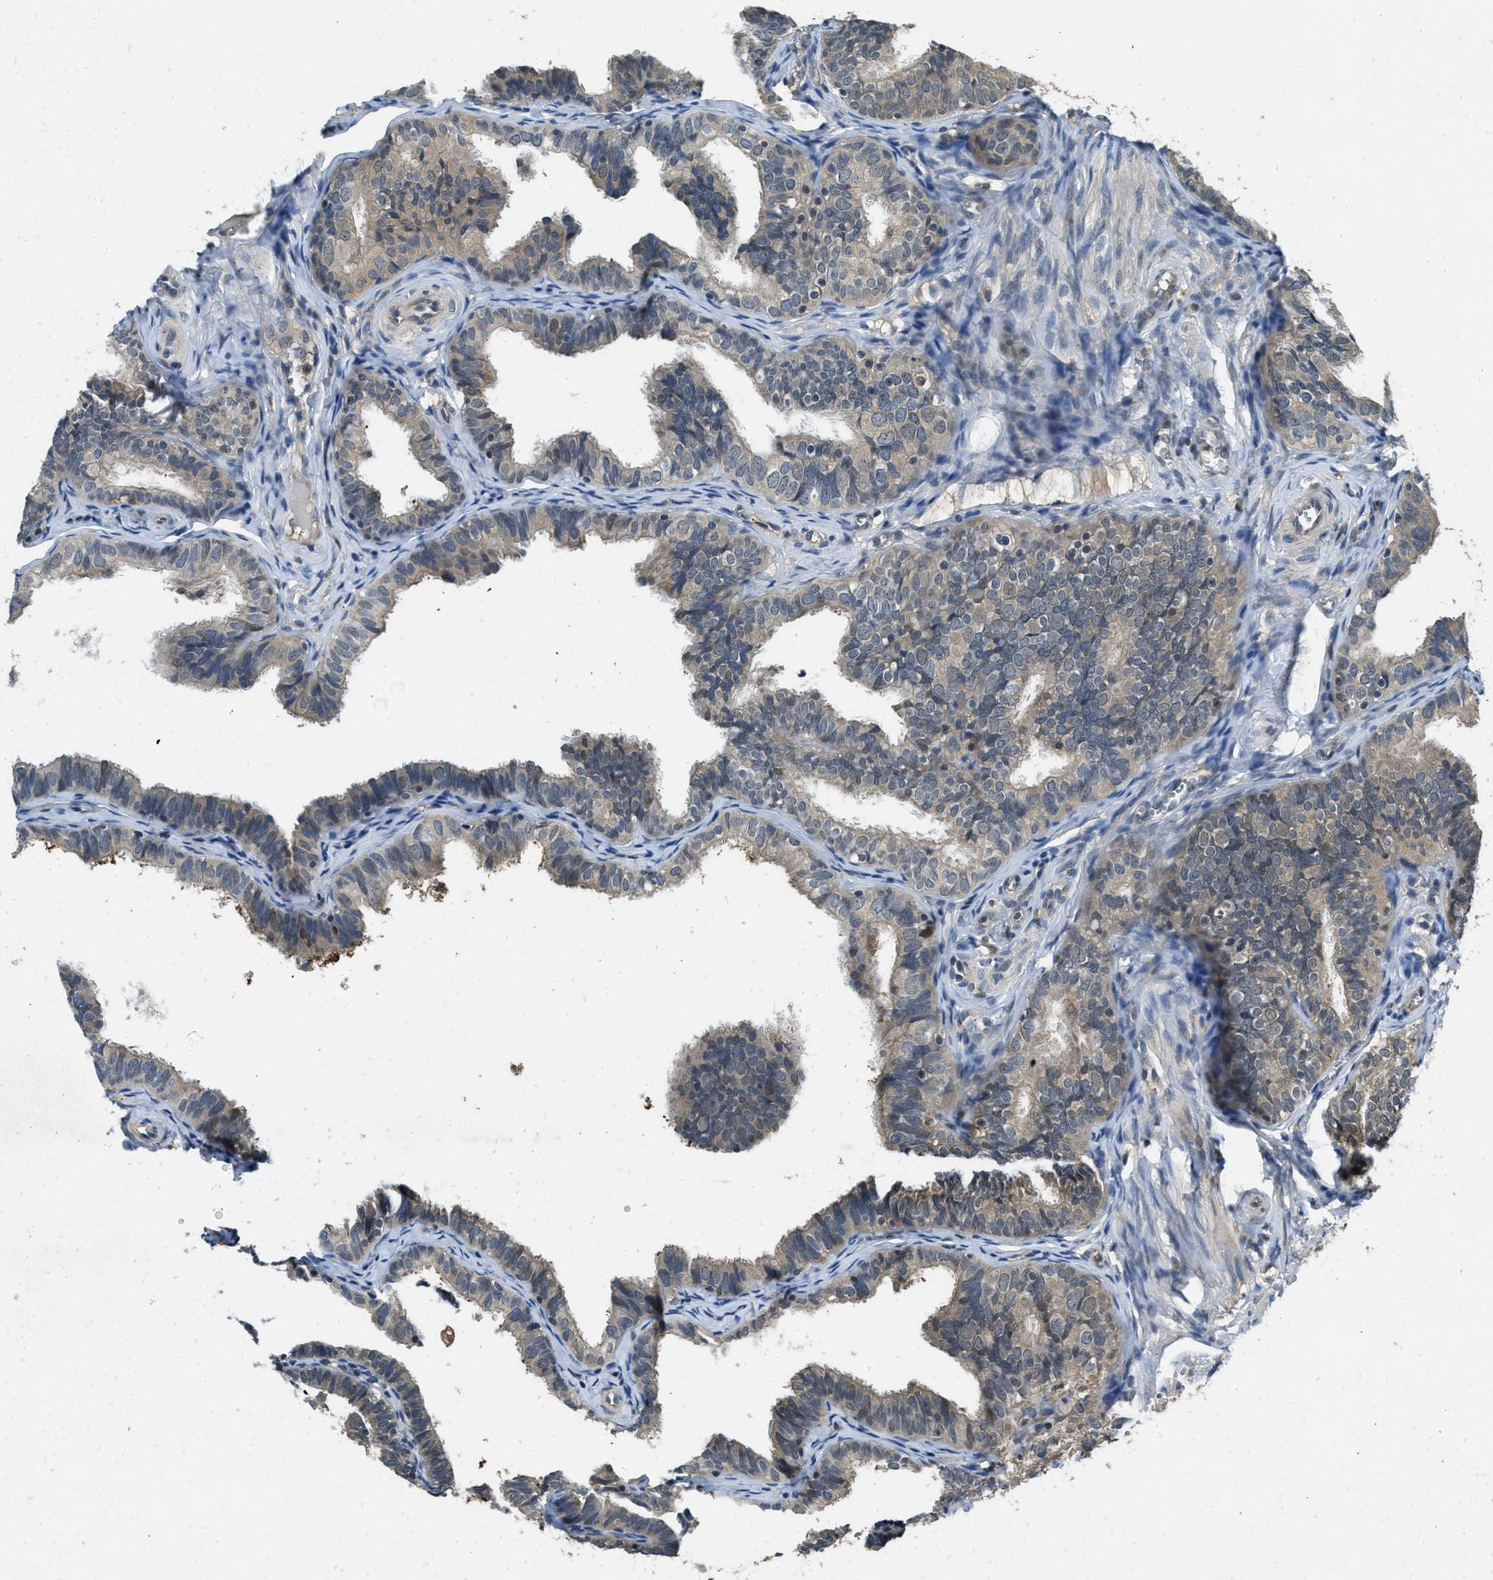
{"staining": {"intensity": "weak", "quantity": "25%-75%", "location": "cytoplasmic/membranous"}, "tissue": "fallopian tube", "cell_type": "Glandular cells", "image_type": "normal", "snomed": [{"axis": "morphology", "description": "Normal tissue, NOS"}, {"axis": "topography", "description": "Fallopian tube"}], "caption": "A histopathology image of fallopian tube stained for a protein shows weak cytoplasmic/membranous brown staining in glandular cells.", "gene": "DUSP6", "patient": {"sex": "female", "age": 46}}